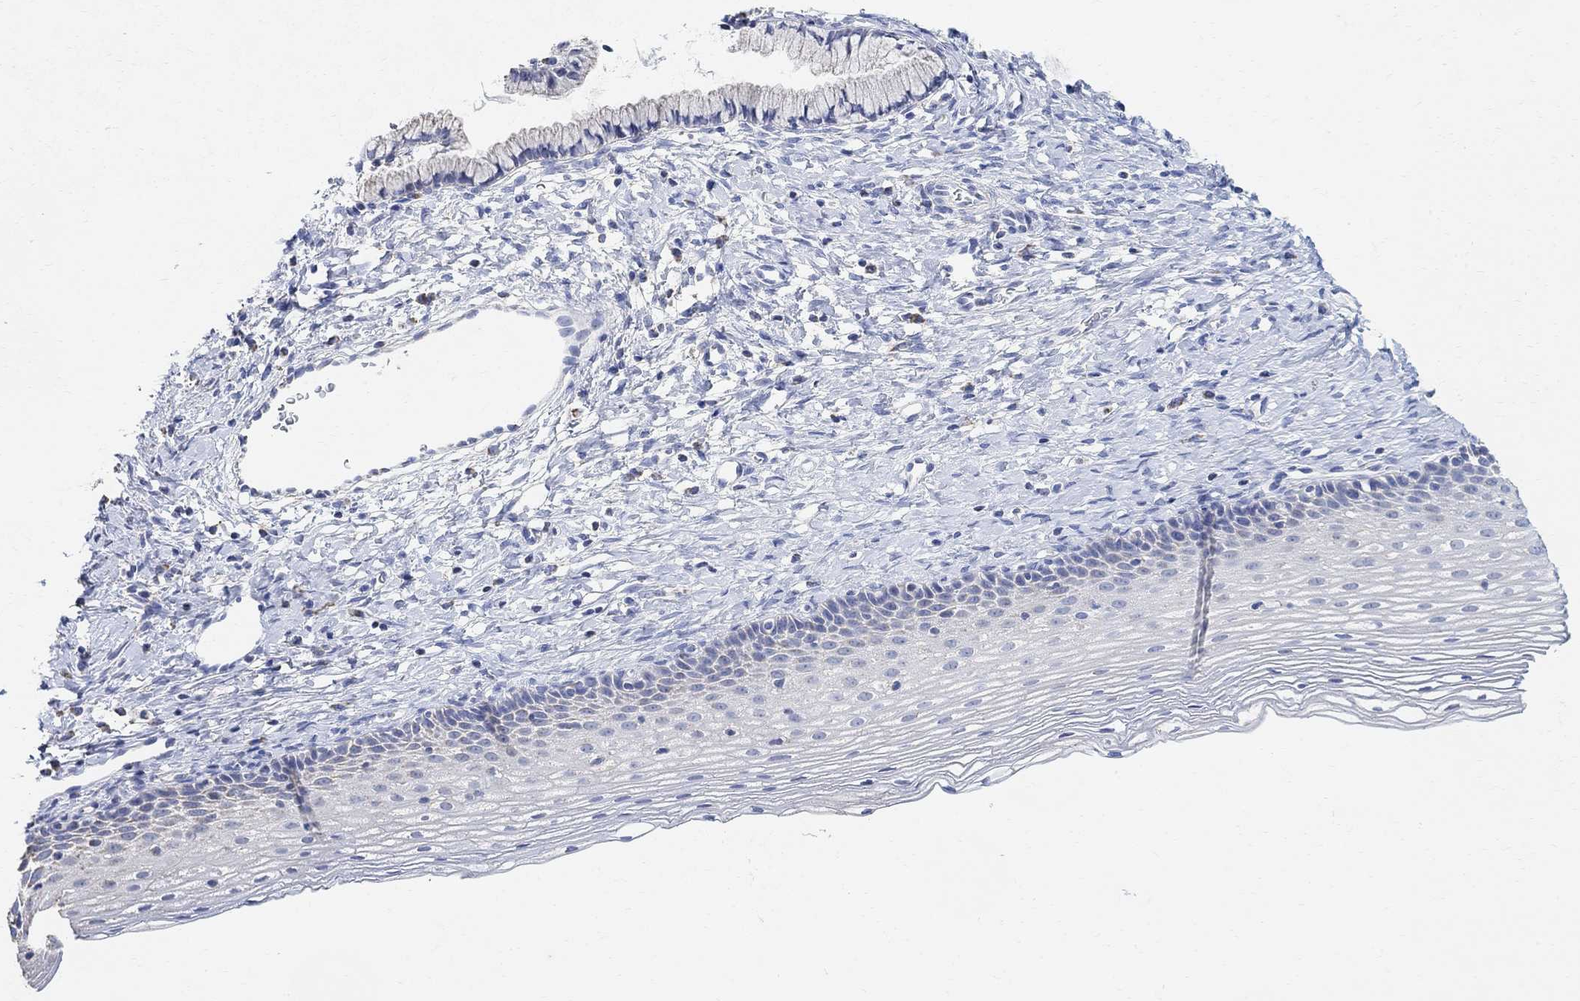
{"staining": {"intensity": "negative", "quantity": "none", "location": "none"}, "tissue": "cervix", "cell_type": "Glandular cells", "image_type": "normal", "snomed": [{"axis": "morphology", "description": "Normal tissue, NOS"}, {"axis": "topography", "description": "Cervix"}], "caption": "A histopathology image of cervix stained for a protein displays no brown staining in glandular cells. Brightfield microscopy of IHC stained with DAB (3,3'-diaminobenzidine) (brown) and hematoxylin (blue), captured at high magnification.", "gene": "SYT12", "patient": {"sex": "female", "age": 39}}